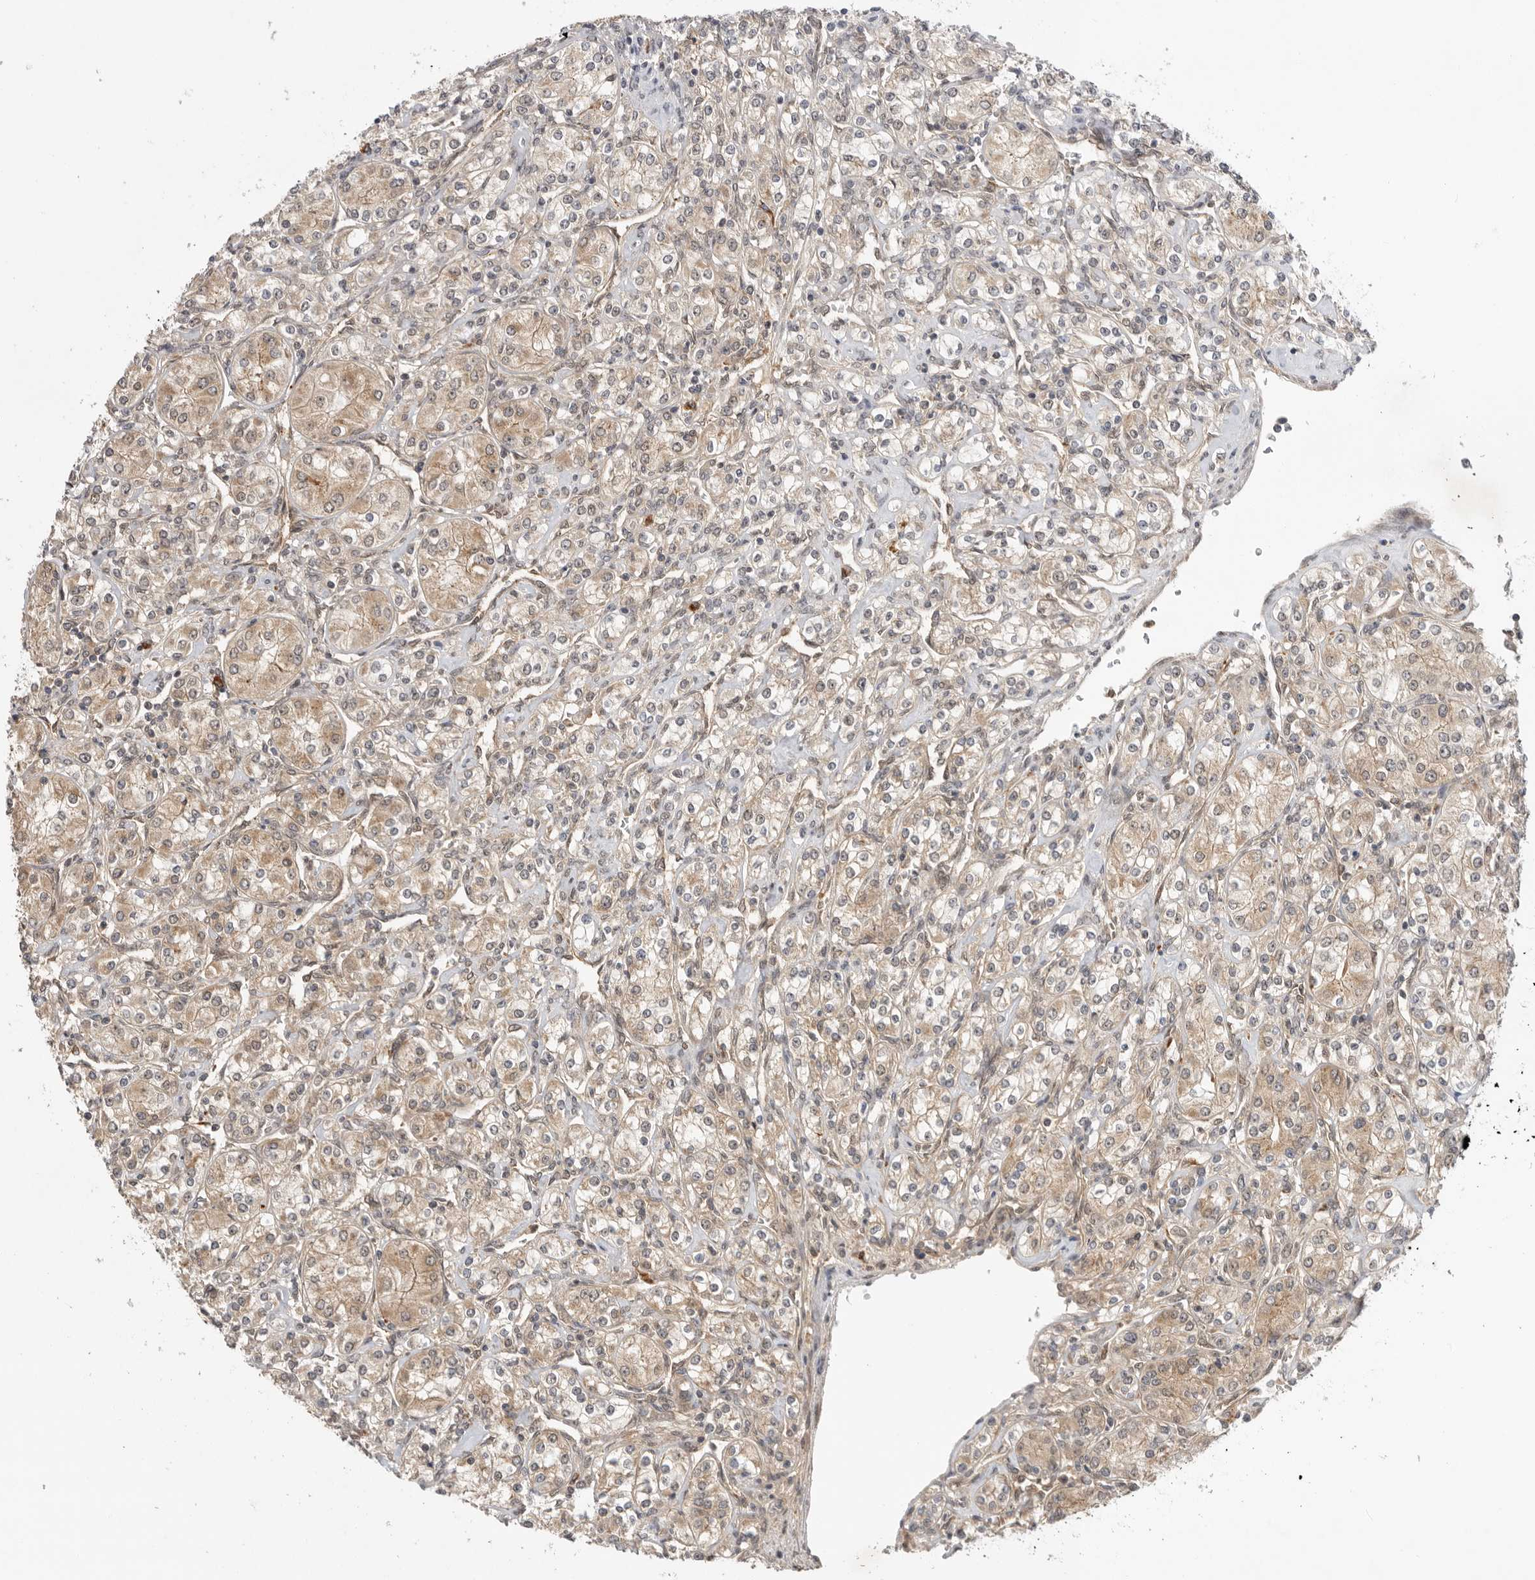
{"staining": {"intensity": "weak", "quantity": "<25%", "location": "cytoplasmic/membranous"}, "tissue": "renal cancer", "cell_type": "Tumor cells", "image_type": "cancer", "snomed": [{"axis": "morphology", "description": "Adenocarcinoma, NOS"}, {"axis": "topography", "description": "Kidney"}], "caption": "Immunohistochemistry micrograph of renal adenocarcinoma stained for a protein (brown), which exhibits no positivity in tumor cells.", "gene": "DCAF8", "patient": {"sex": "male", "age": 77}}